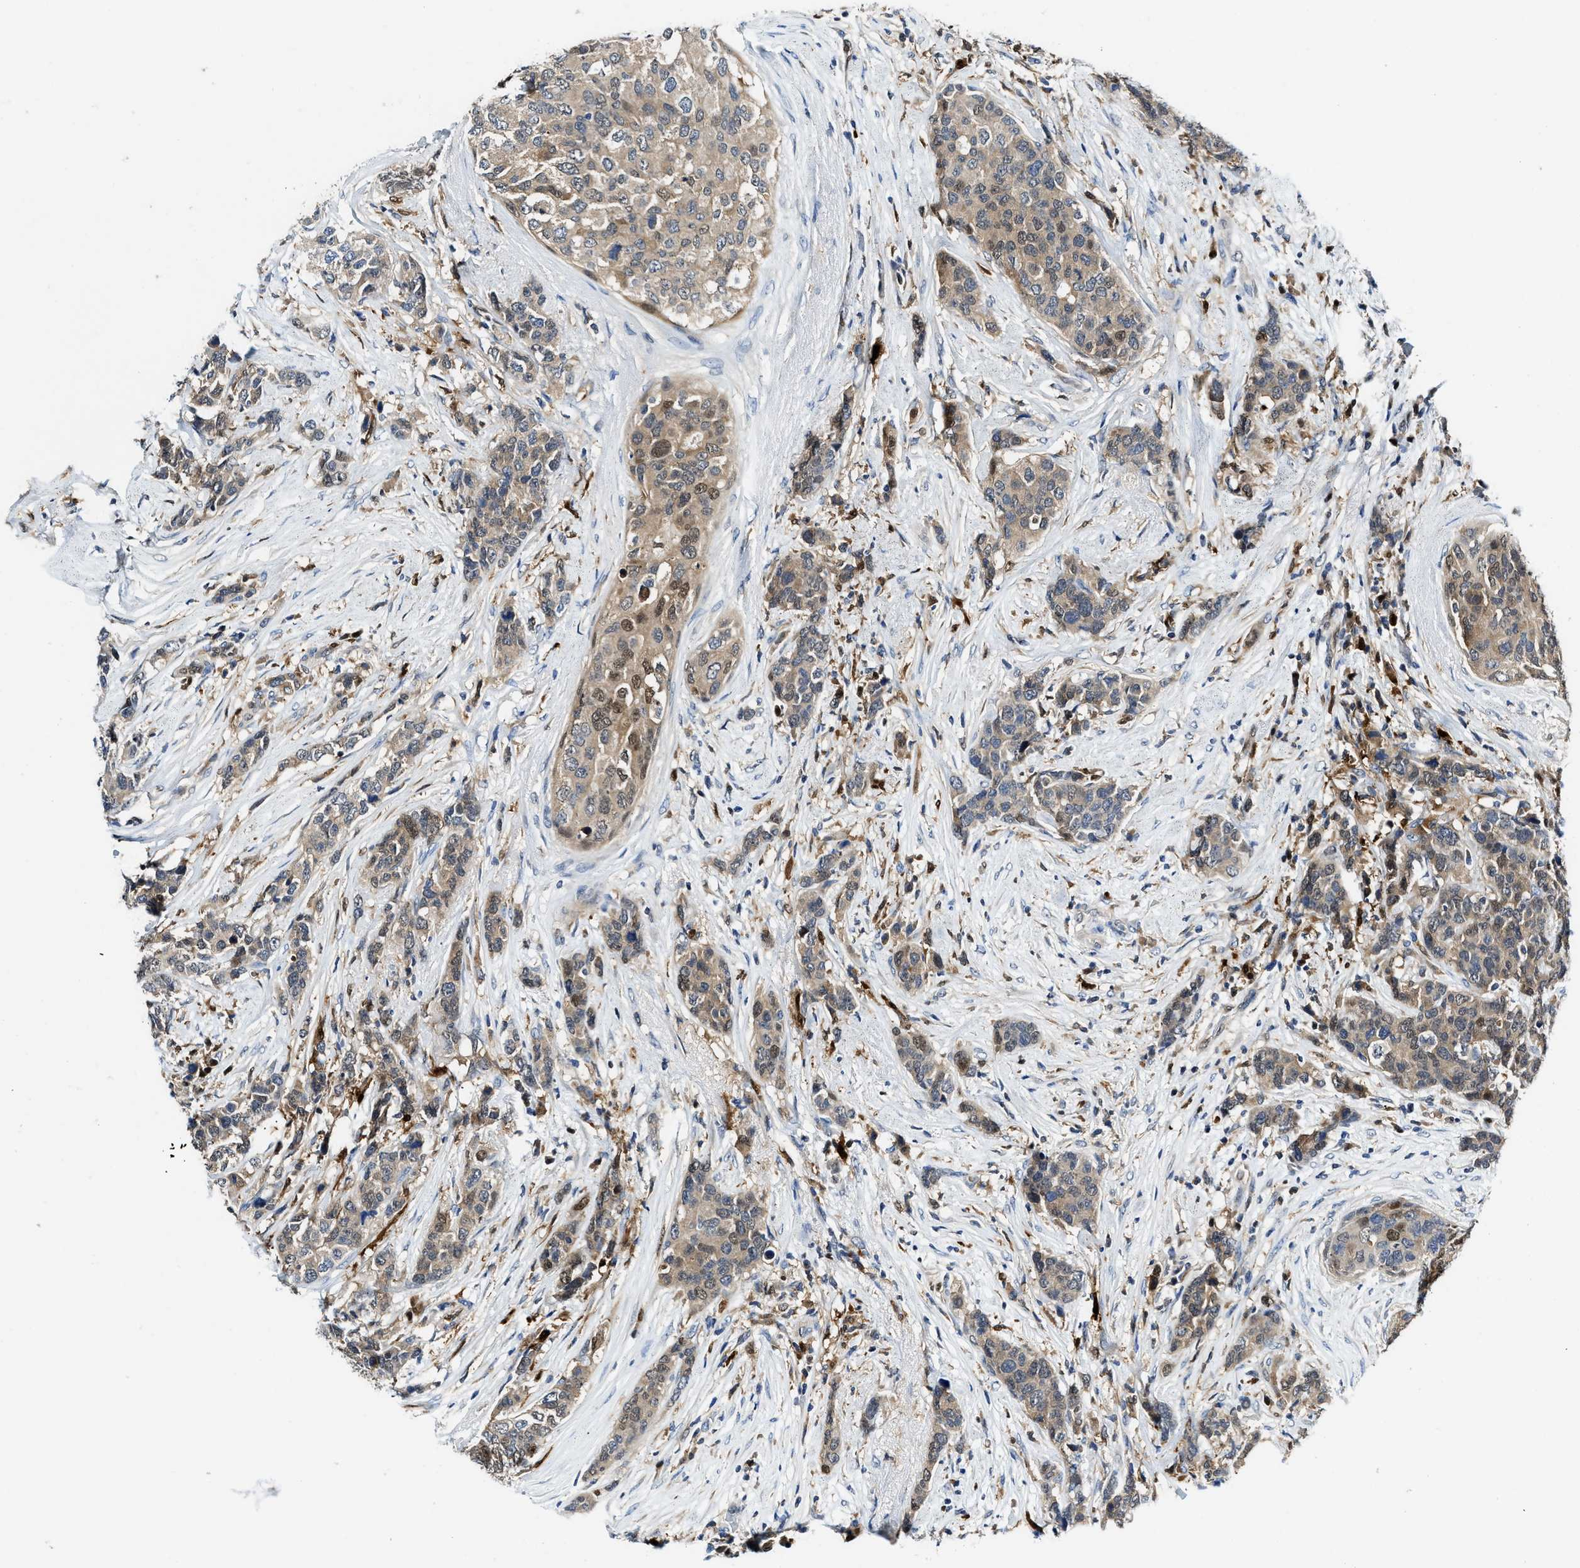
{"staining": {"intensity": "weak", "quantity": ">75%", "location": "cytoplasmic/membranous,nuclear"}, "tissue": "breast cancer", "cell_type": "Tumor cells", "image_type": "cancer", "snomed": [{"axis": "morphology", "description": "Lobular carcinoma"}, {"axis": "topography", "description": "Breast"}], "caption": "A brown stain labels weak cytoplasmic/membranous and nuclear positivity of a protein in human breast lobular carcinoma tumor cells. (DAB (3,3'-diaminobenzidine) = brown stain, brightfield microscopy at high magnification).", "gene": "LTA4H", "patient": {"sex": "female", "age": 59}}